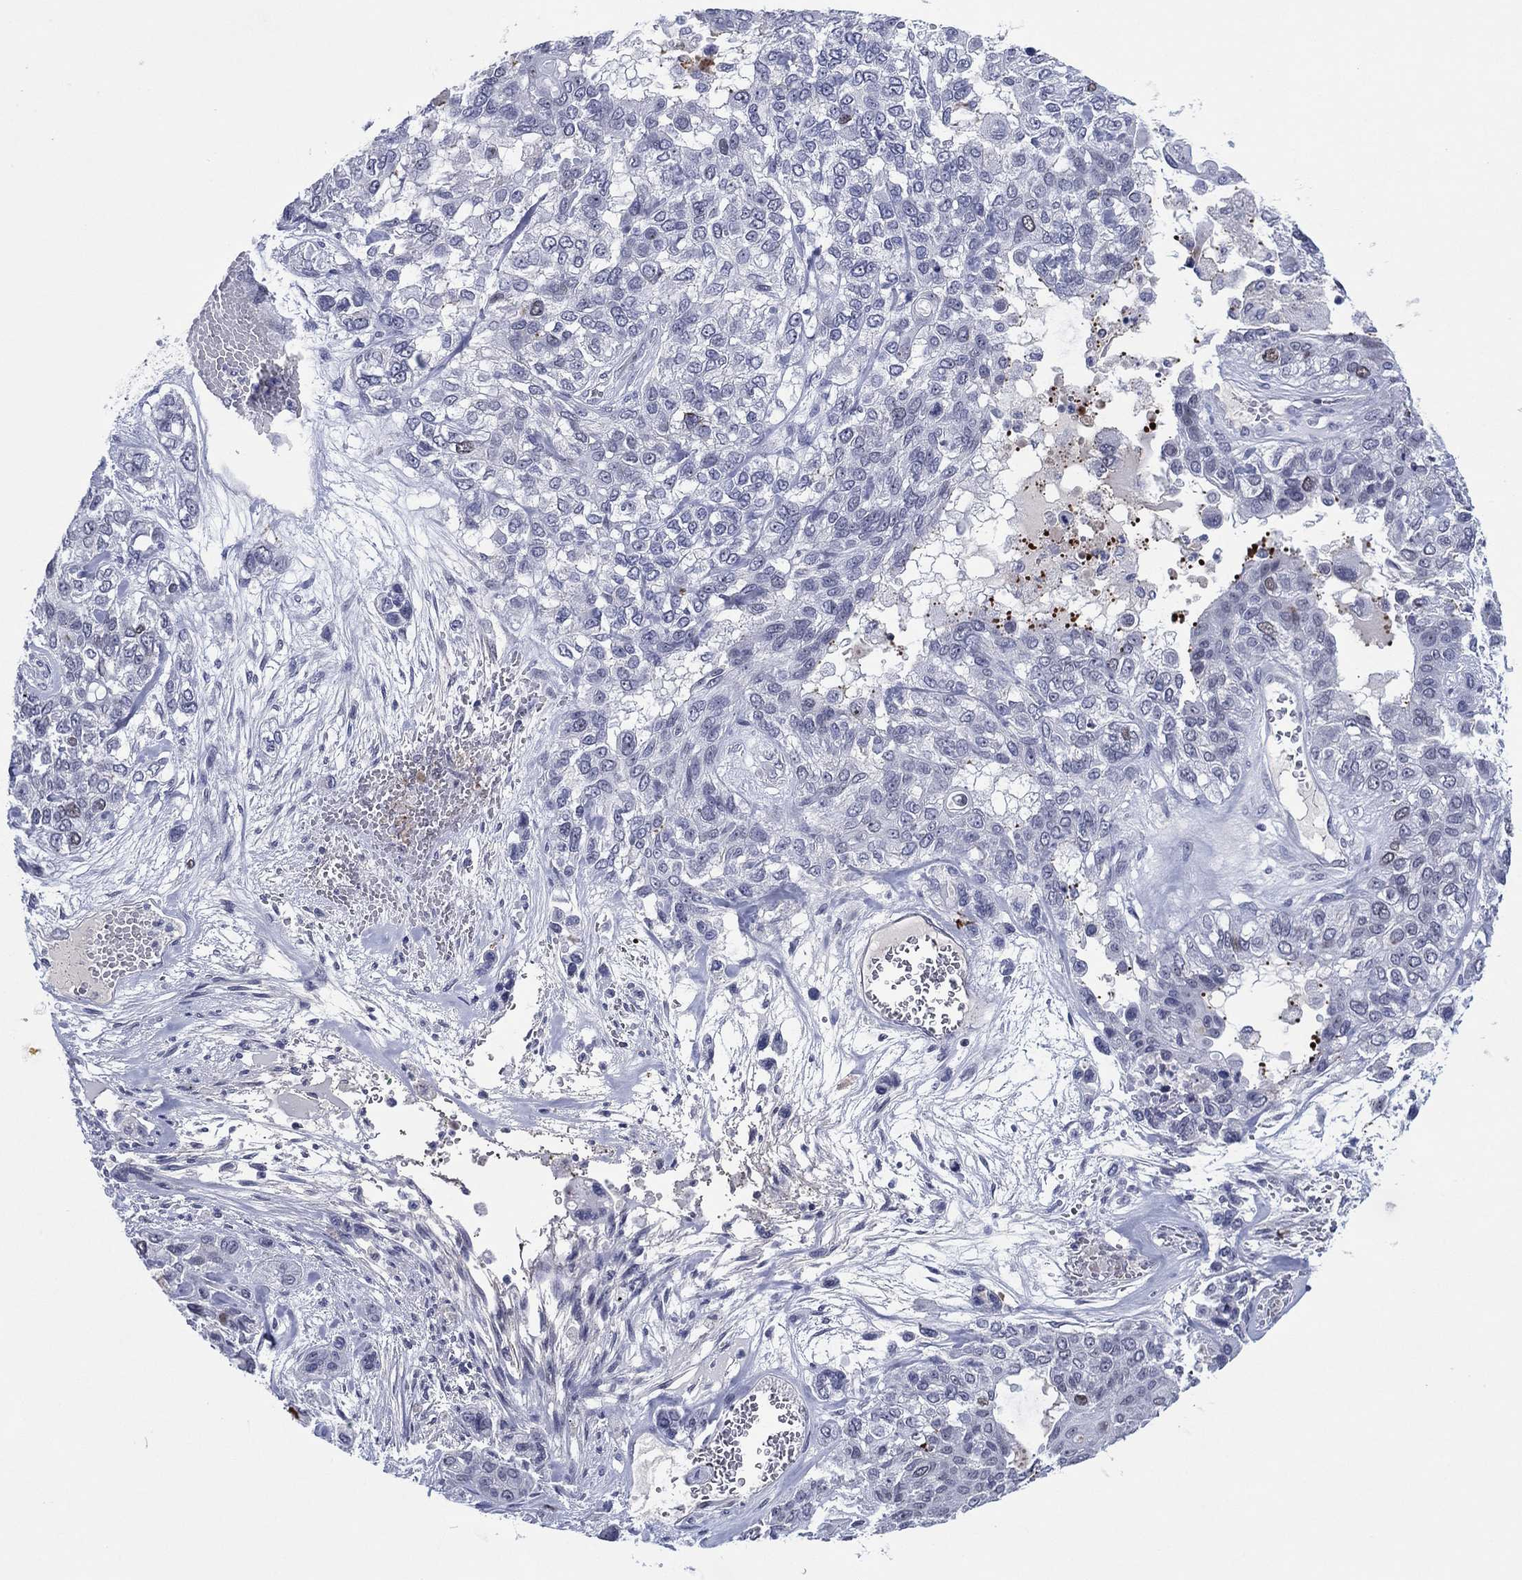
{"staining": {"intensity": "negative", "quantity": "none", "location": "none"}, "tissue": "lung cancer", "cell_type": "Tumor cells", "image_type": "cancer", "snomed": [{"axis": "morphology", "description": "Squamous cell carcinoma, NOS"}, {"axis": "topography", "description": "Lung"}], "caption": "Photomicrograph shows no significant protein expression in tumor cells of lung cancer. (DAB (3,3'-diaminobenzidine) immunohistochemistry (IHC), high magnification).", "gene": "GATA6", "patient": {"sex": "female", "age": 70}}